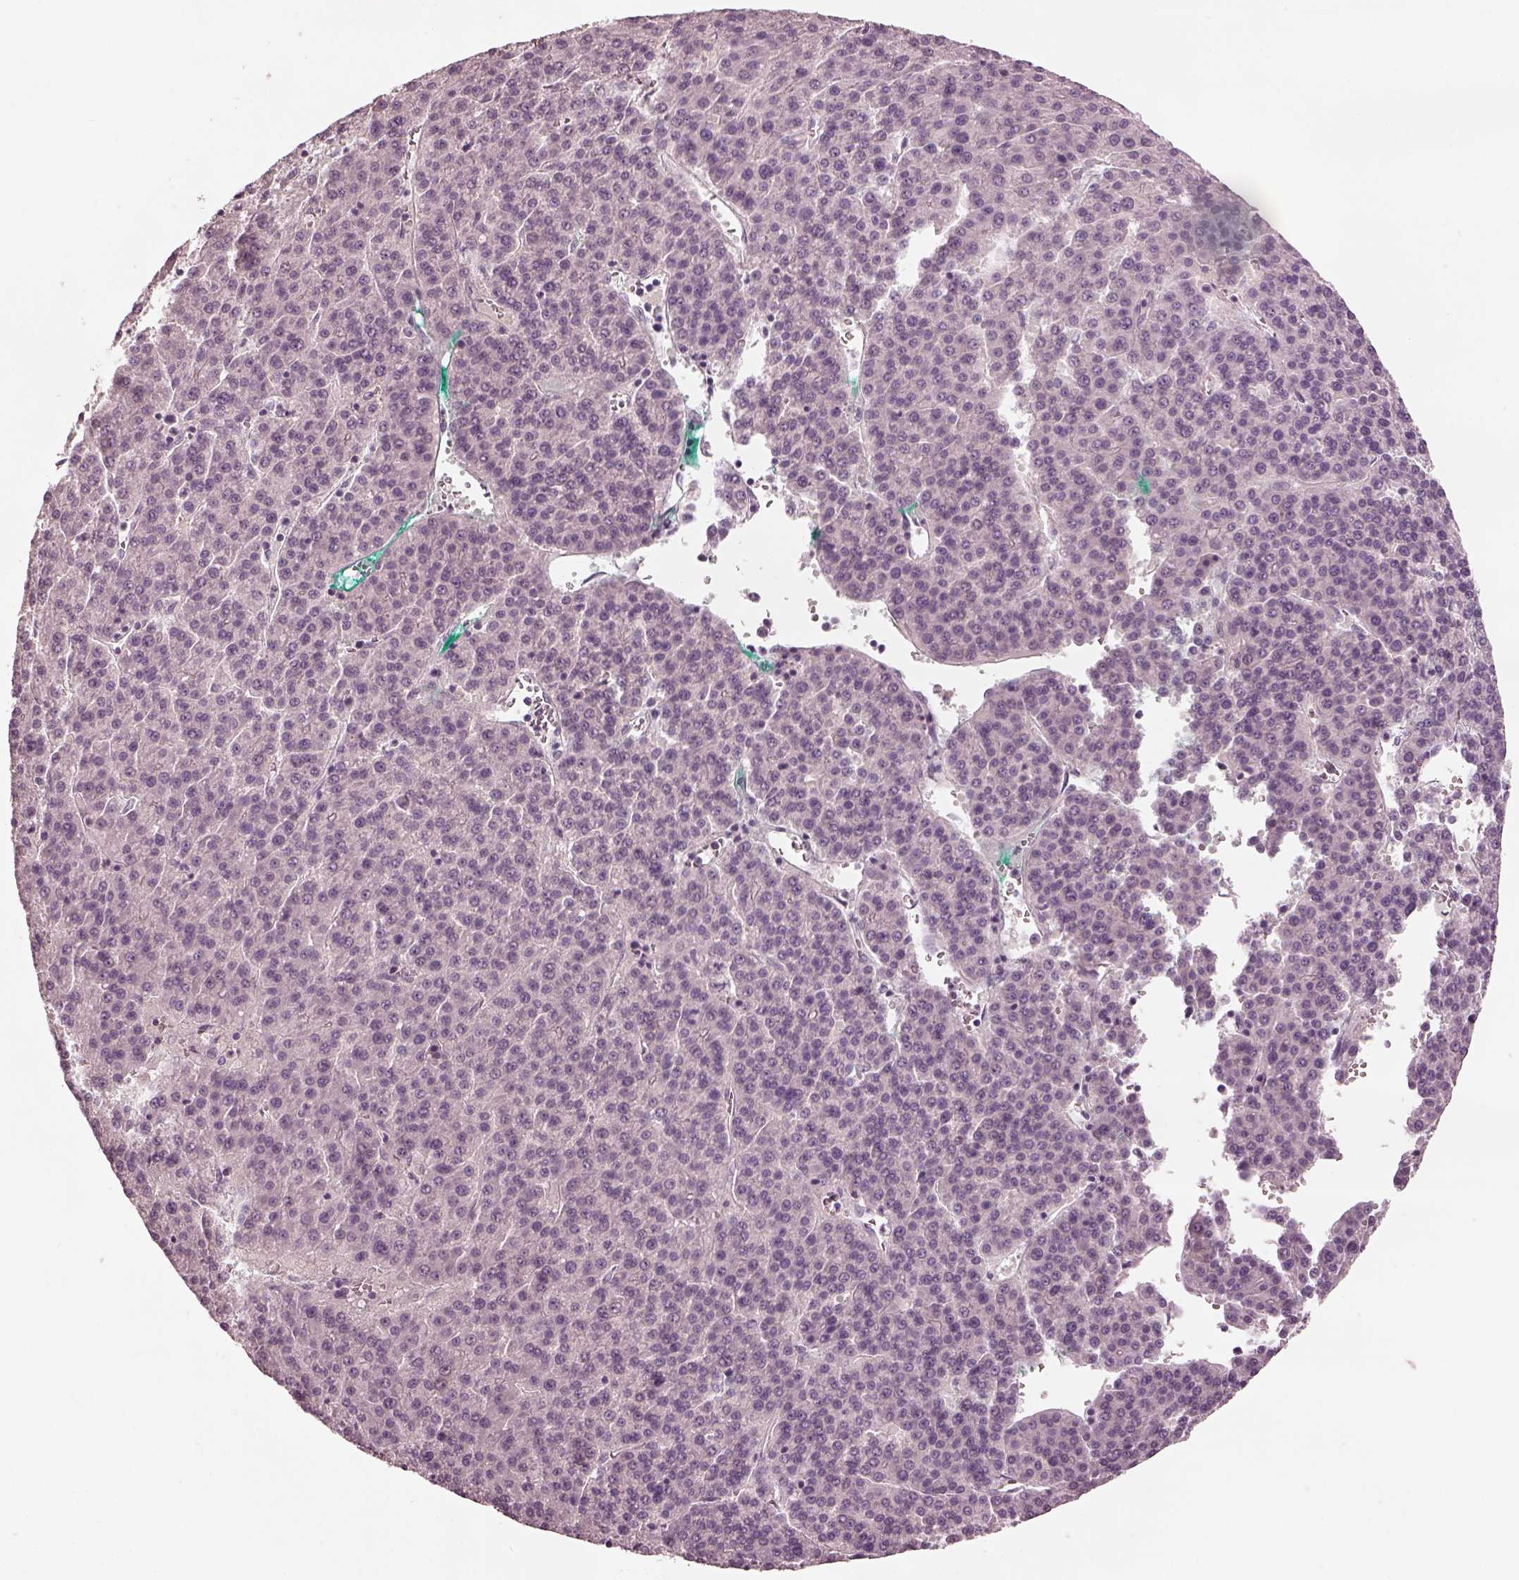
{"staining": {"intensity": "negative", "quantity": "none", "location": "none"}, "tissue": "liver cancer", "cell_type": "Tumor cells", "image_type": "cancer", "snomed": [{"axis": "morphology", "description": "Carcinoma, Hepatocellular, NOS"}, {"axis": "topography", "description": "Liver"}], "caption": "Immunohistochemistry (IHC) of liver cancer (hepatocellular carcinoma) reveals no staining in tumor cells.", "gene": "MIA", "patient": {"sex": "female", "age": 58}}